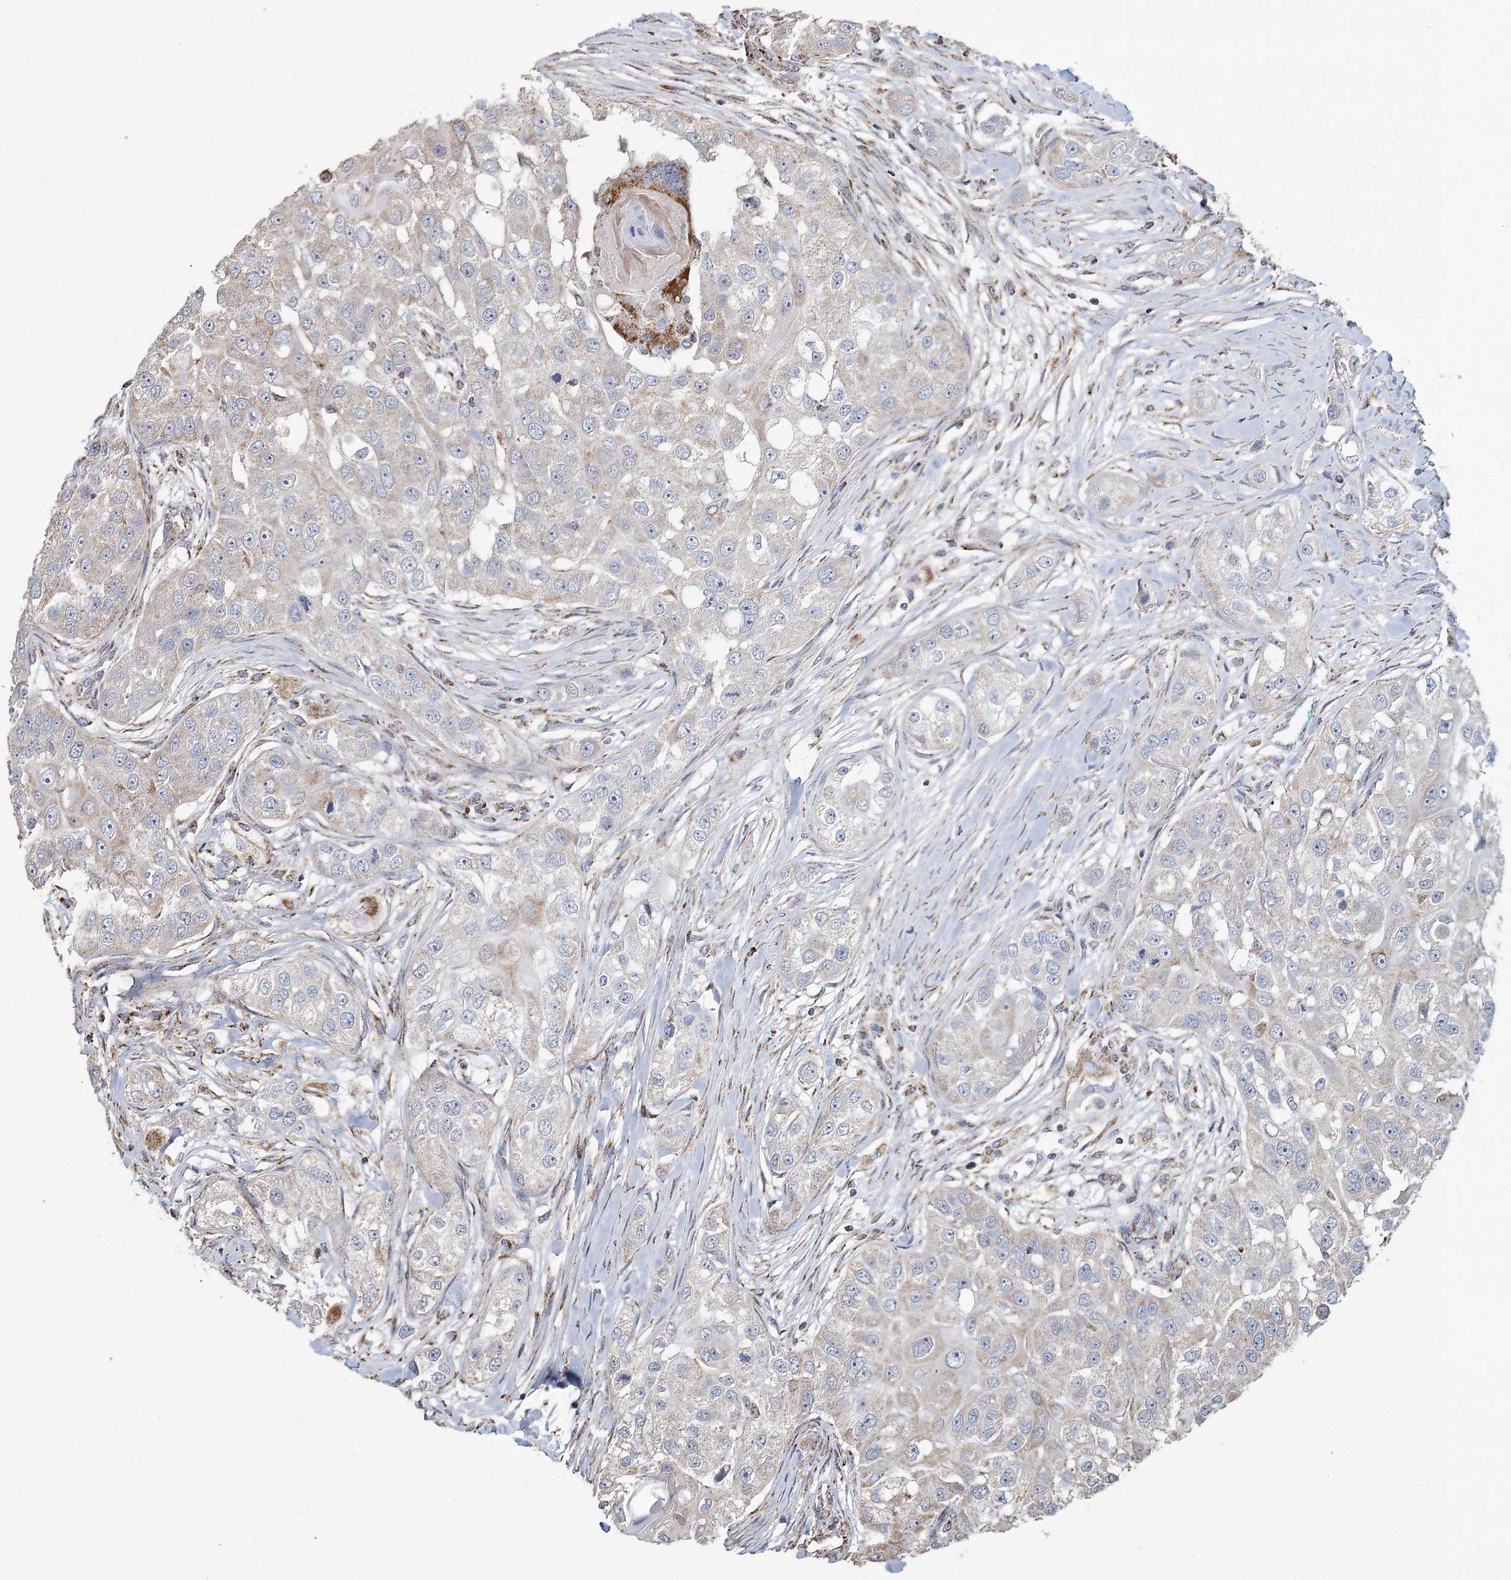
{"staining": {"intensity": "negative", "quantity": "none", "location": "none"}, "tissue": "head and neck cancer", "cell_type": "Tumor cells", "image_type": "cancer", "snomed": [{"axis": "morphology", "description": "Normal tissue, NOS"}, {"axis": "morphology", "description": "Squamous cell carcinoma, NOS"}, {"axis": "topography", "description": "Skeletal muscle"}, {"axis": "topography", "description": "Head-Neck"}], "caption": "IHC image of neoplastic tissue: human head and neck squamous cell carcinoma stained with DAB (3,3'-diaminobenzidine) exhibits no significant protein staining in tumor cells.", "gene": "RANBP3L", "patient": {"sex": "male", "age": 51}}